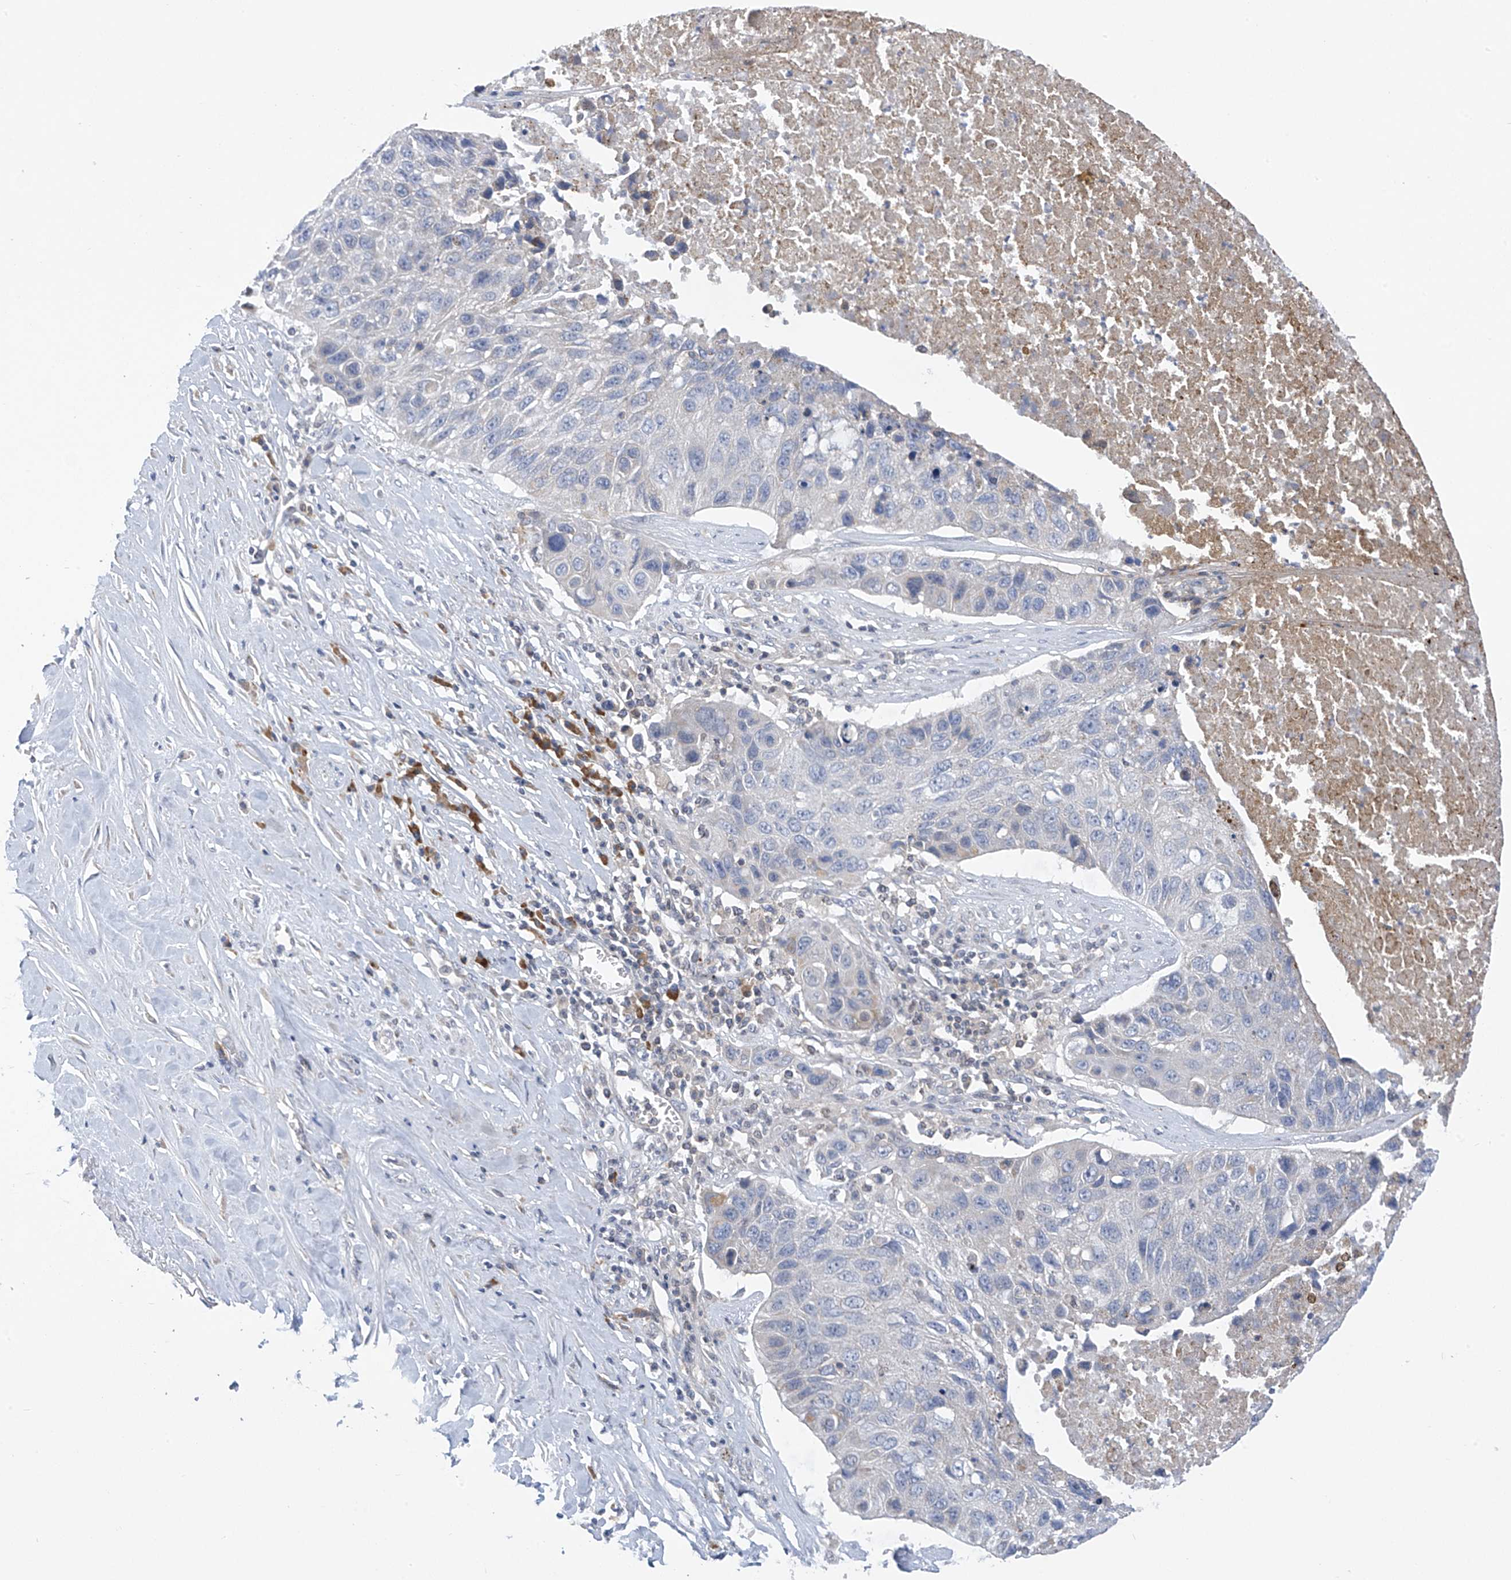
{"staining": {"intensity": "negative", "quantity": "none", "location": "none"}, "tissue": "lung cancer", "cell_type": "Tumor cells", "image_type": "cancer", "snomed": [{"axis": "morphology", "description": "Squamous cell carcinoma, NOS"}, {"axis": "topography", "description": "Lung"}], "caption": "Photomicrograph shows no significant protein positivity in tumor cells of lung cancer.", "gene": "SLCO4A1", "patient": {"sex": "male", "age": 61}}